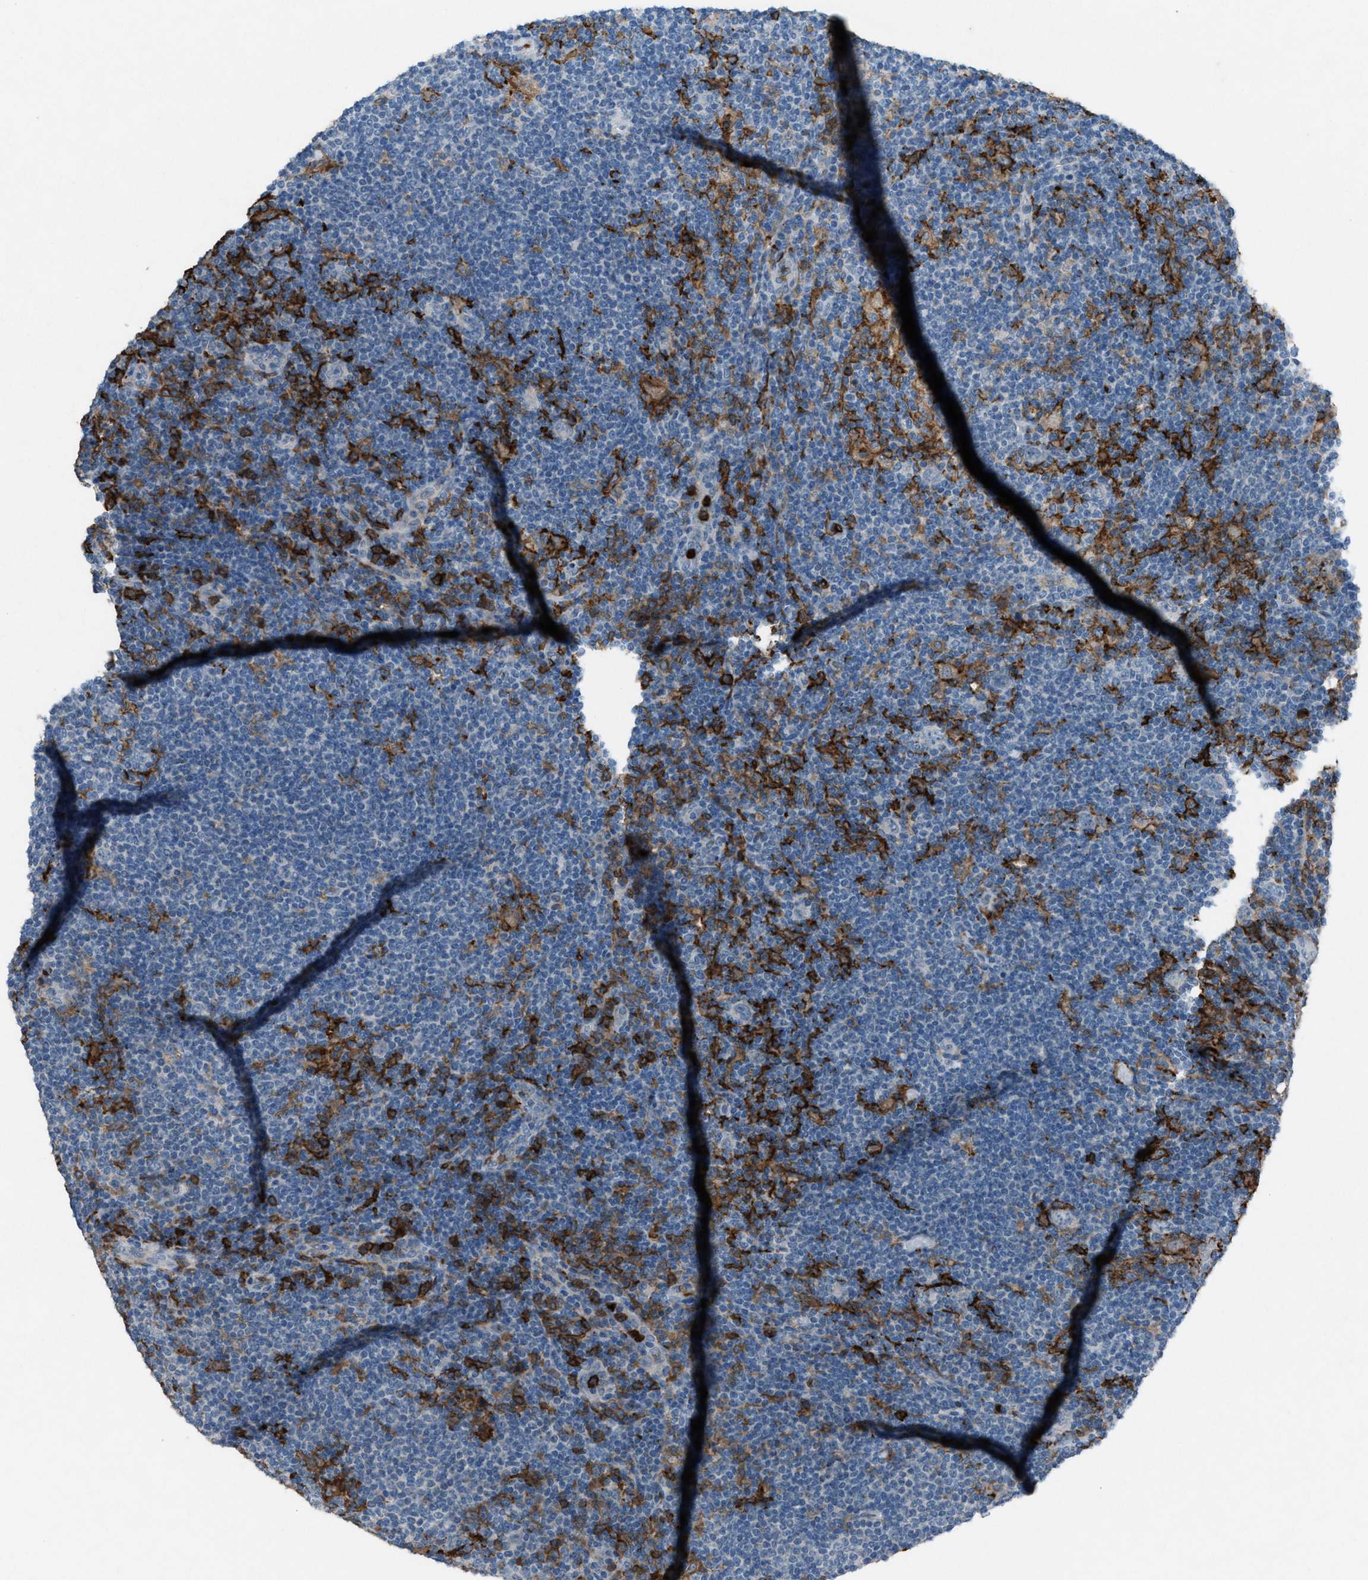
{"staining": {"intensity": "negative", "quantity": "none", "location": "none"}, "tissue": "lymphoma", "cell_type": "Tumor cells", "image_type": "cancer", "snomed": [{"axis": "morphology", "description": "Hodgkin's disease, NOS"}, {"axis": "topography", "description": "Lymph node"}], "caption": "A photomicrograph of lymphoma stained for a protein reveals no brown staining in tumor cells.", "gene": "FCER1G", "patient": {"sex": "female", "age": 57}}